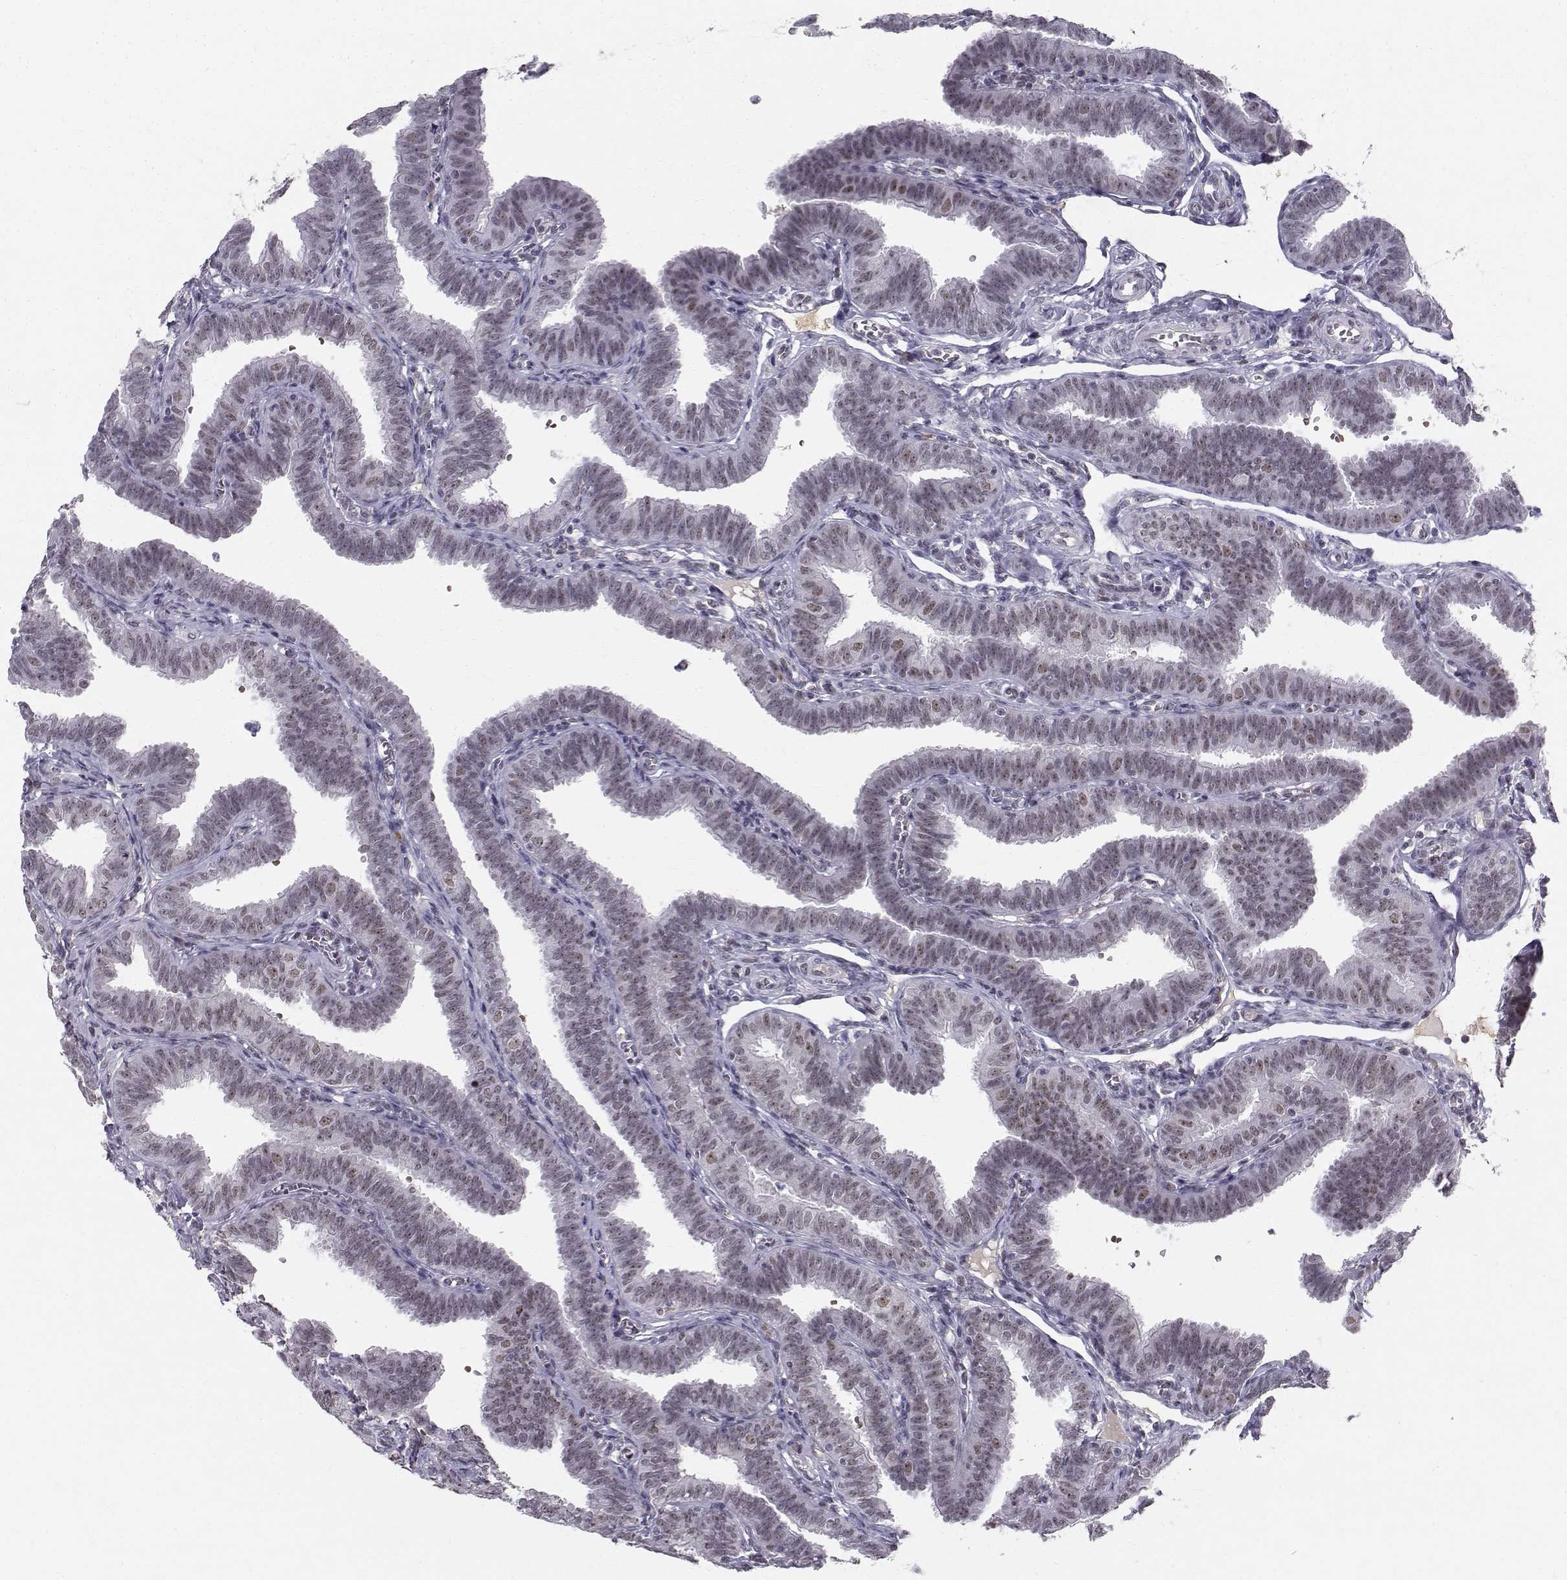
{"staining": {"intensity": "negative", "quantity": "none", "location": "none"}, "tissue": "fallopian tube", "cell_type": "Glandular cells", "image_type": "normal", "snomed": [{"axis": "morphology", "description": "Normal tissue, NOS"}, {"axis": "topography", "description": "Fallopian tube"}], "caption": "Immunohistochemical staining of unremarkable fallopian tube displays no significant expression in glandular cells. The staining was performed using DAB to visualize the protein expression in brown, while the nuclei were stained in blue with hematoxylin (Magnification: 20x).", "gene": "RPP38", "patient": {"sex": "female", "age": 25}}